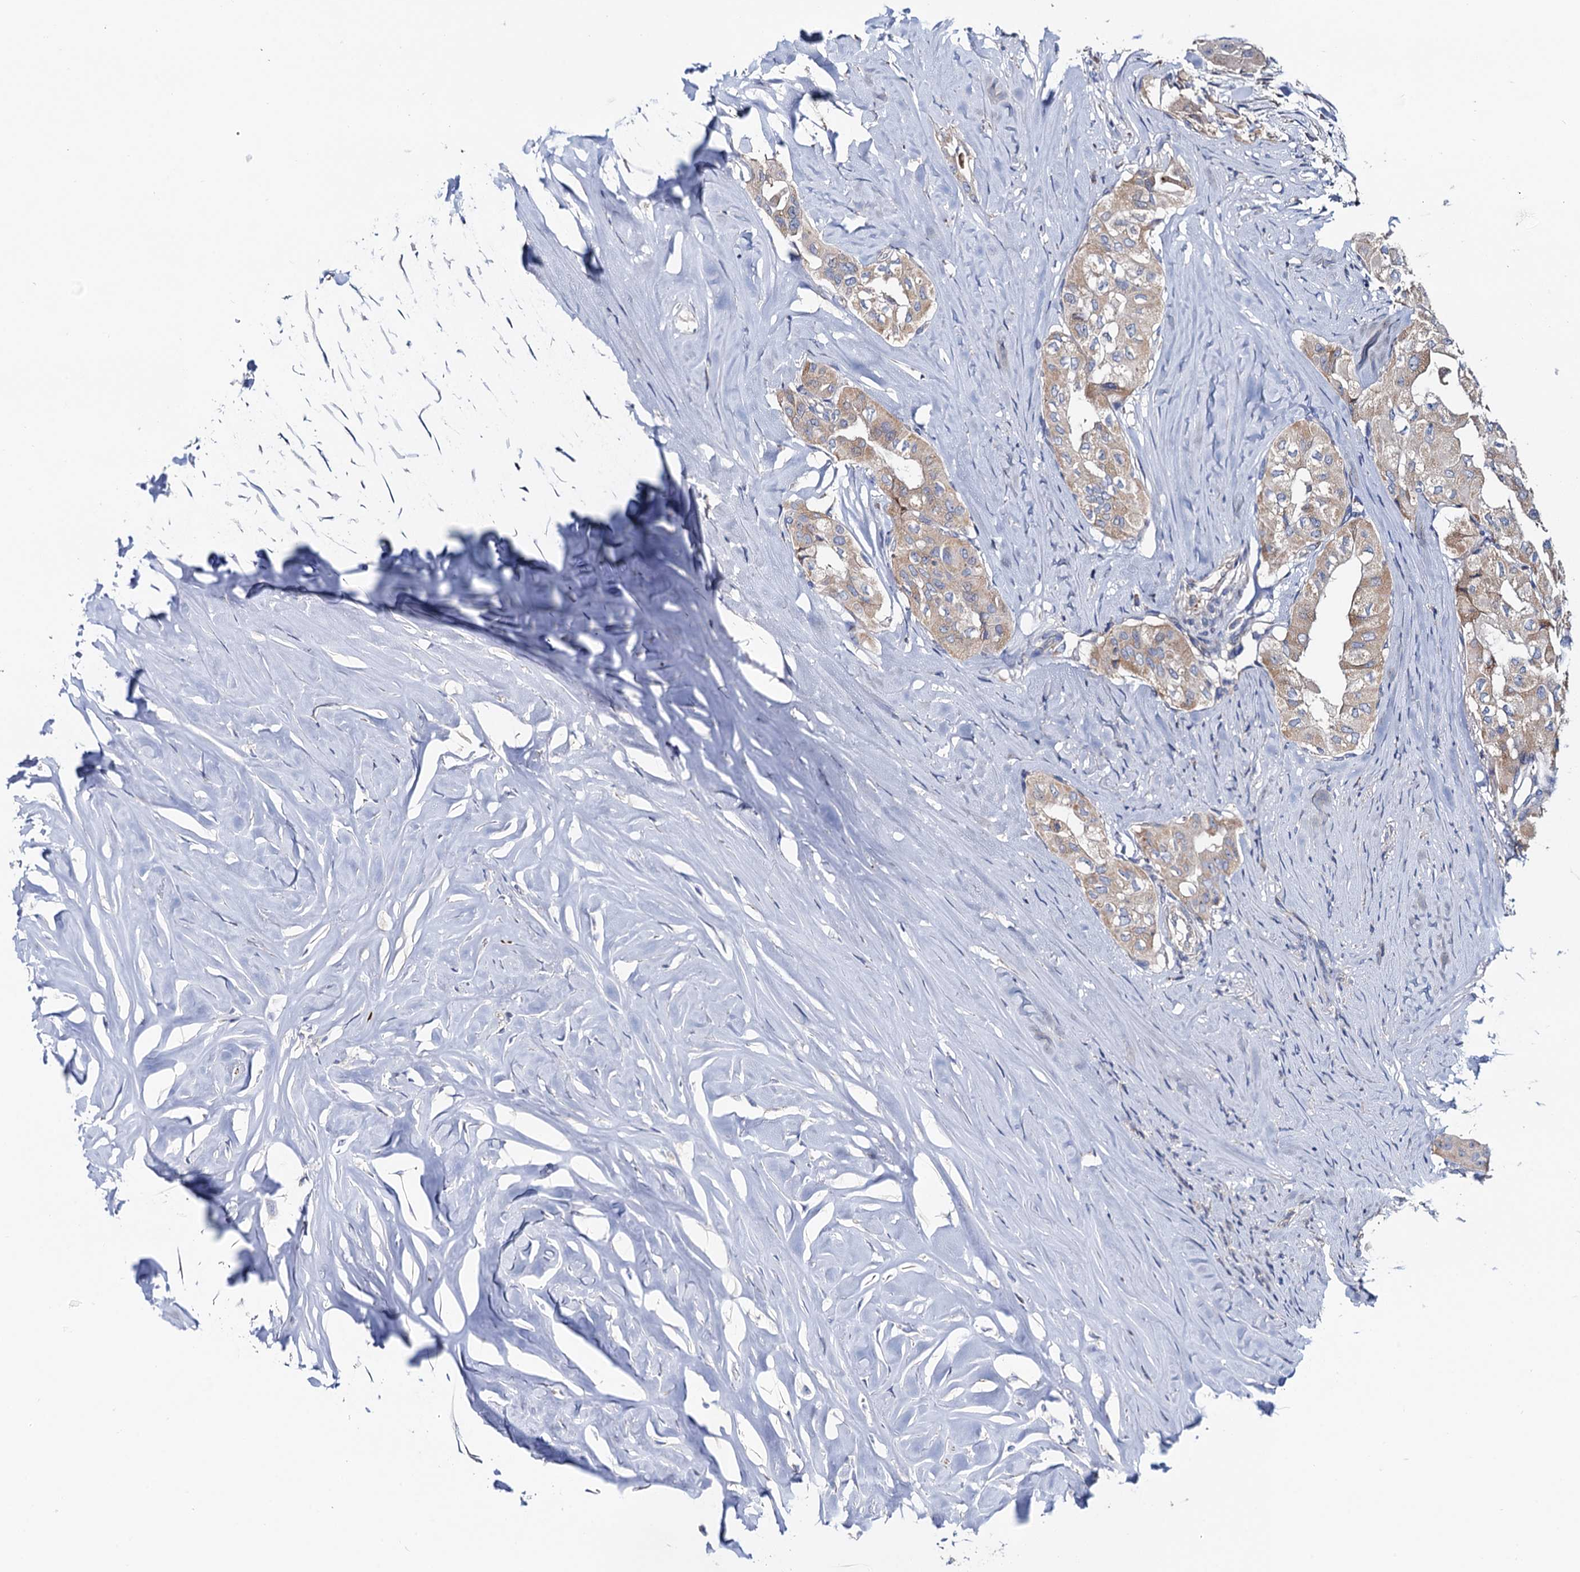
{"staining": {"intensity": "weak", "quantity": "25%-75%", "location": "cytoplasmic/membranous"}, "tissue": "thyroid cancer", "cell_type": "Tumor cells", "image_type": "cancer", "snomed": [{"axis": "morphology", "description": "Papillary adenocarcinoma, NOS"}, {"axis": "topography", "description": "Thyroid gland"}], "caption": "Immunohistochemistry (IHC) histopathology image of human thyroid papillary adenocarcinoma stained for a protein (brown), which reveals low levels of weak cytoplasmic/membranous positivity in about 25%-75% of tumor cells.", "gene": "MRPL48", "patient": {"sex": "female", "age": 59}}